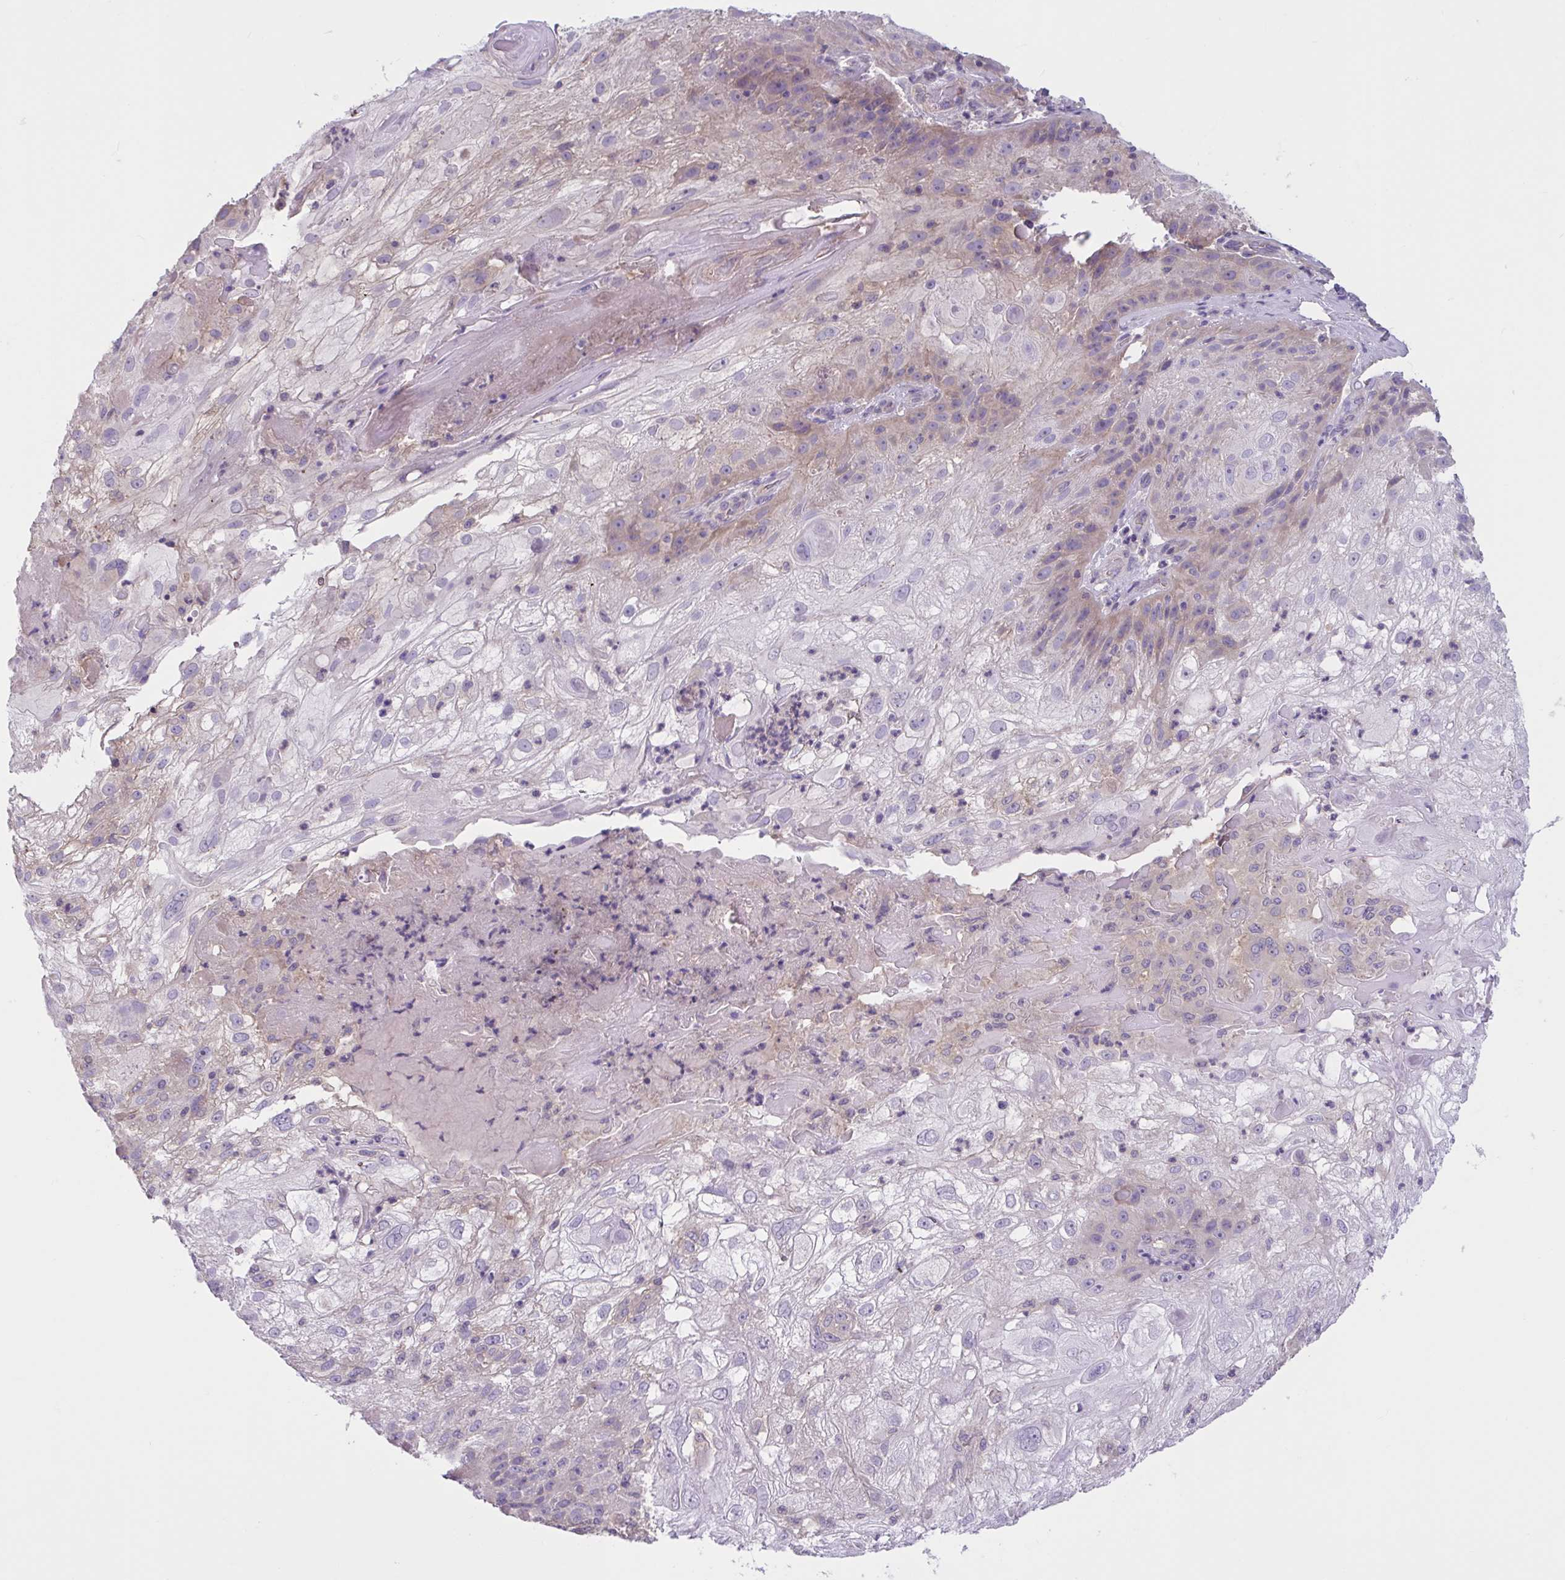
{"staining": {"intensity": "weak", "quantity": "<25%", "location": "cytoplasmic/membranous"}, "tissue": "skin cancer", "cell_type": "Tumor cells", "image_type": "cancer", "snomed": [{"axis": "morphology", "description": "Normal tissue, NOS"}, {"axis": "morphology", "description": "Squamous cell carcinoma, NOS"}, {"axis": "topography", "description": "Skin"}], "caption": "Skin squamous cell carcinoma was stained to show a protein in brown. There is no significant positivity in tumor cells. The staining was performed using DAB to visualize the protein expression in brown, while the nuclei were stained in blue with hematoxylin (Magnification: 20x).", "gene": "WNT9B", "patient": {"sex": "female", "age": 83}}